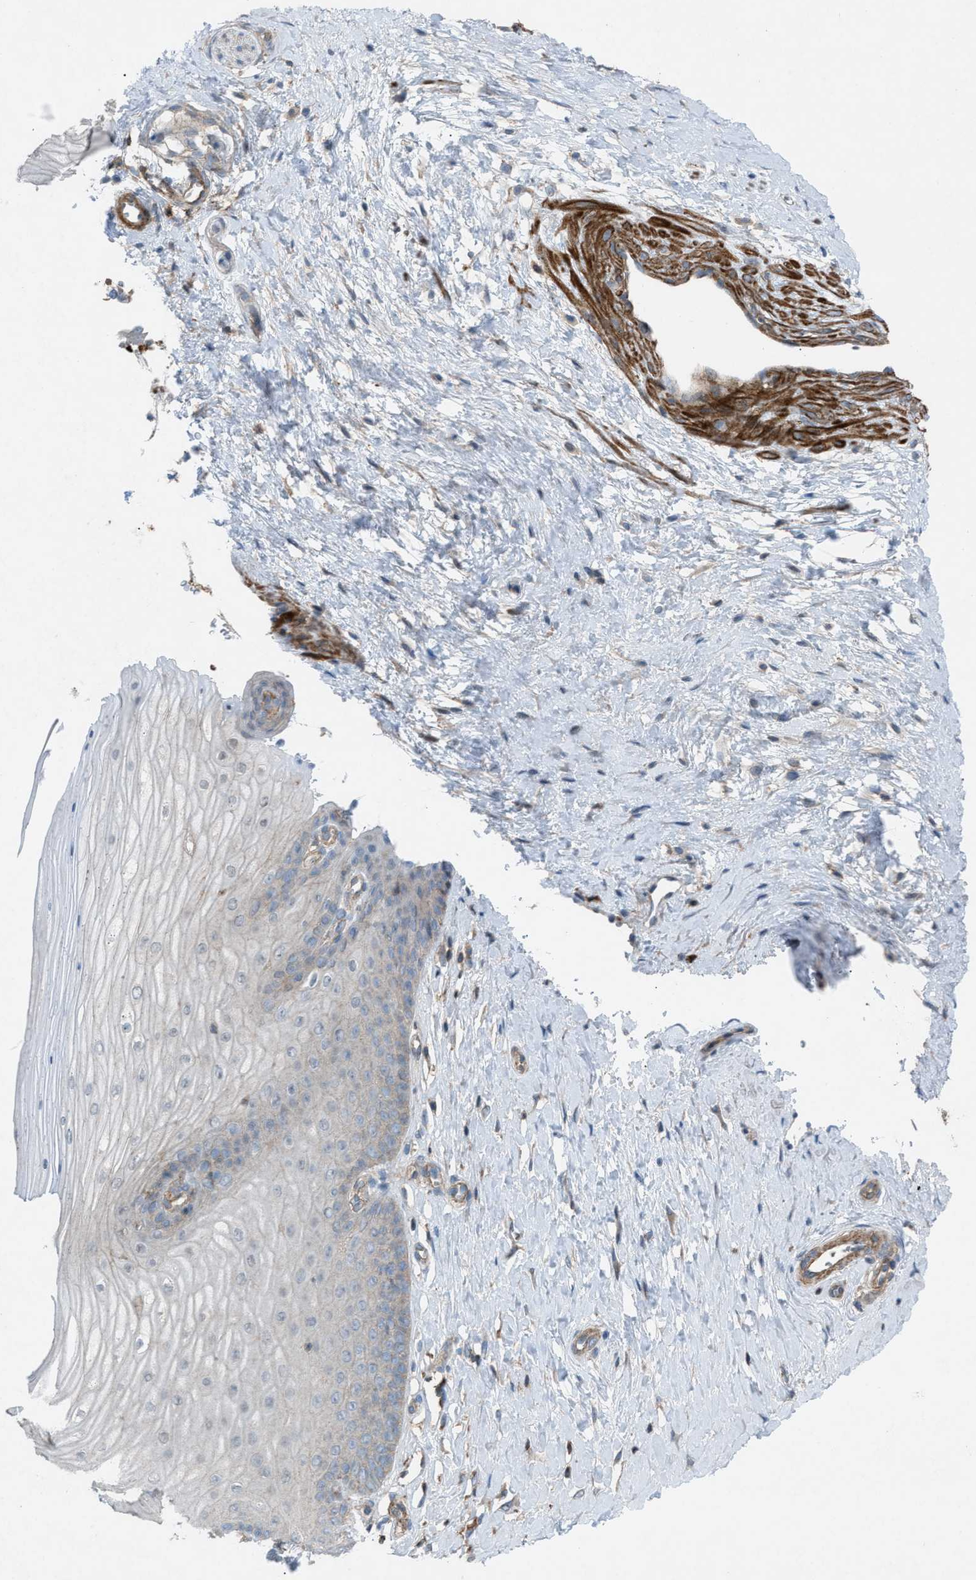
{"staining": {"intensity": "weak", "quantity": "<25%", "location": "cytoplasmic/membranous"}, "tissue": "cervix", "cell_type": "Squamous epithelial cells", "image_type": "normal", "snomed": [{"axis": "morphology", "description": "Normal tissue, NOS"}, {"axis": "topography", "description": "Cervix"}], "caption": "Photomicrograph shows no significant protein staining in squamous epithelial cells of normal cervix. Brightfield microscopy of immunohistochemistry stained with DAB (brown) and hematoxylin (blue), captured at high magnification.", "gene": "NCK2", "patient": {"sex": "female", "age": 55}}